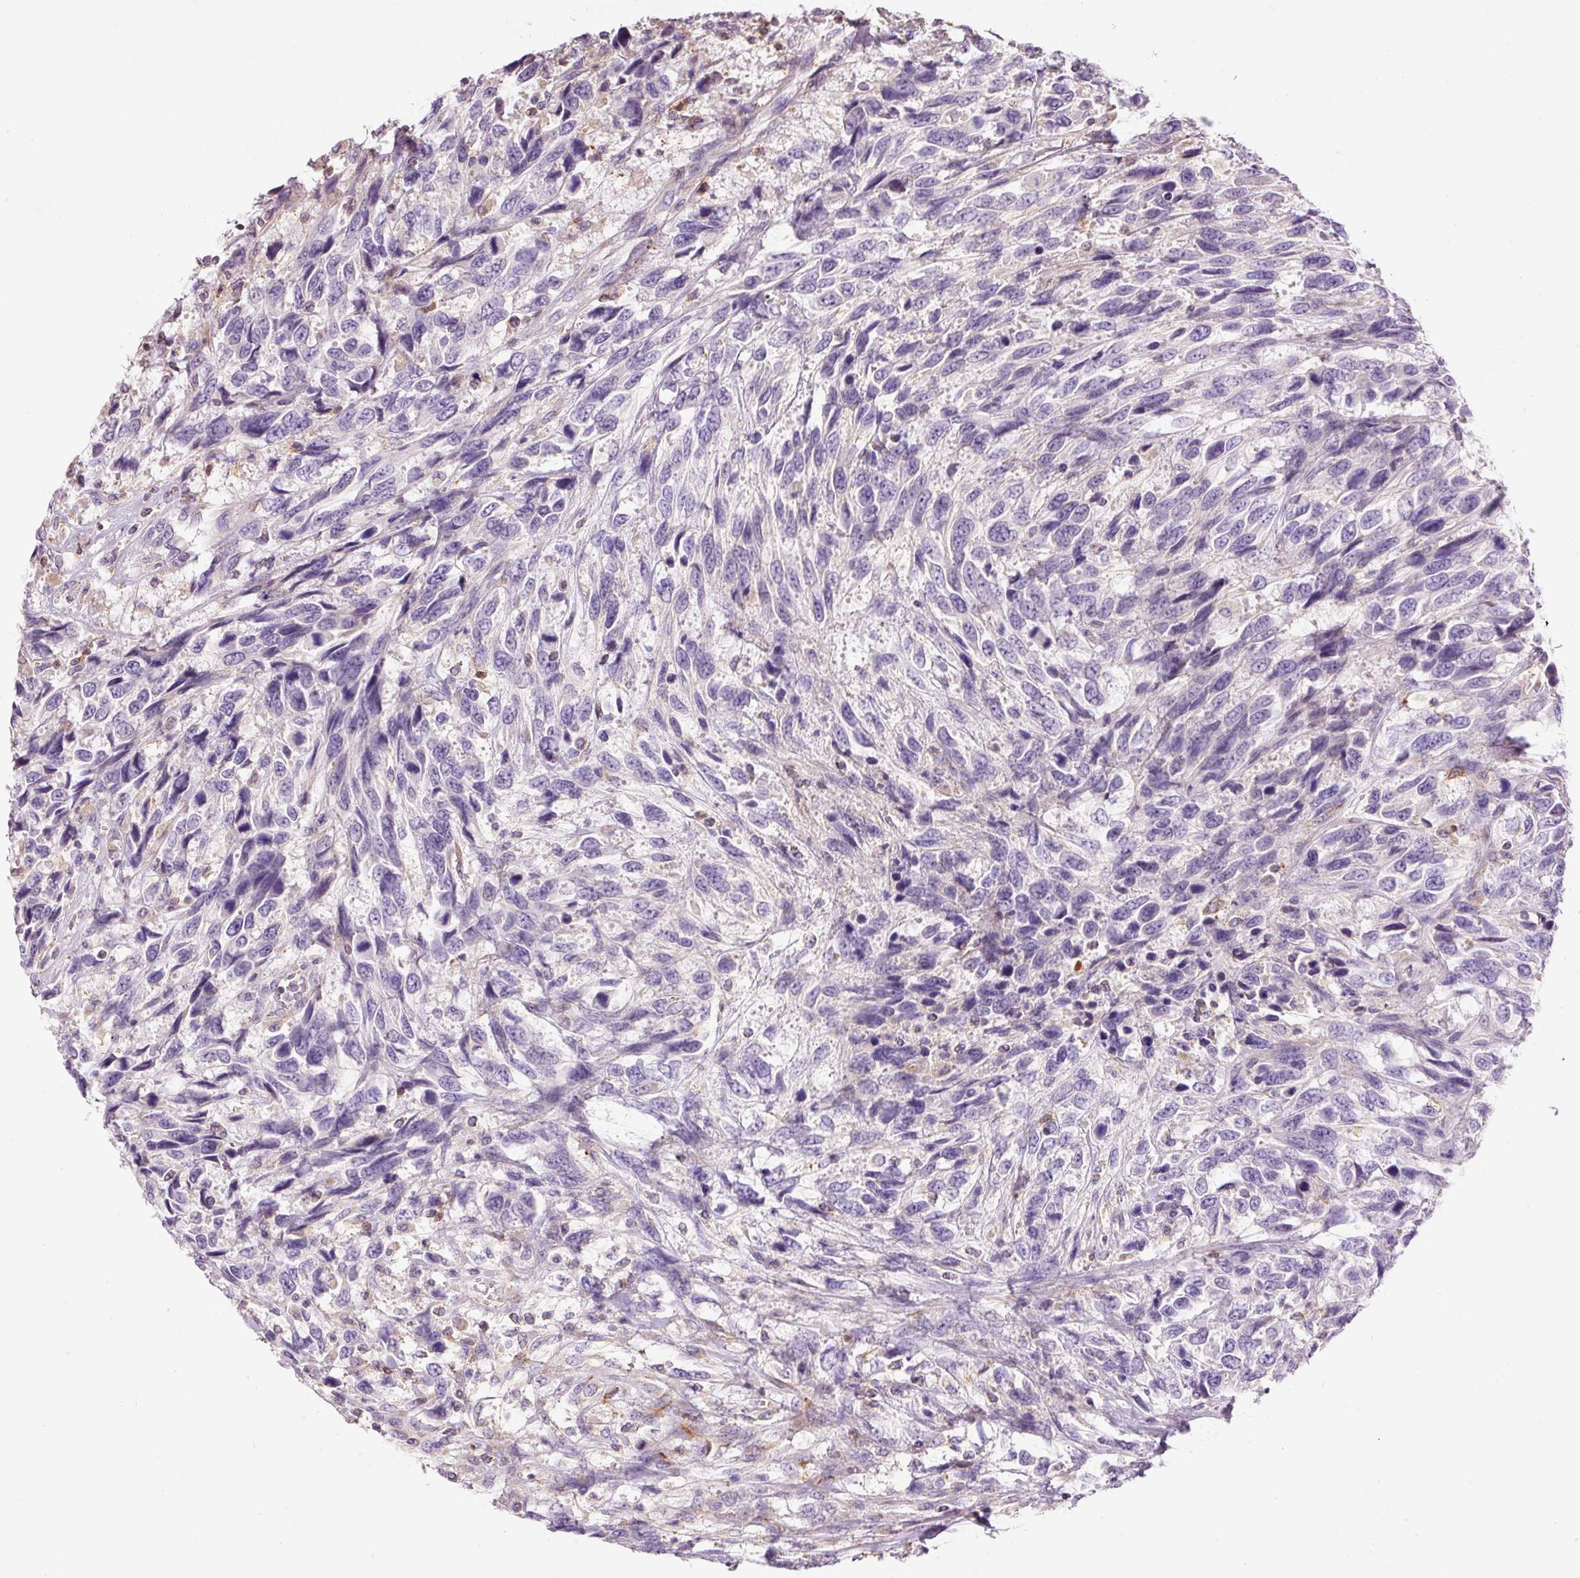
{"staining": {"intensity": "negative", "quantity": "none", "location": "none"}, "tissue": "urothelial cancer", "cell_type": "Tumor cells", "image_type": "cancer", "snomed": [{"axis": "morphology", "description": "Urothelial carcinoma, High grade"}, {"axis": "topography", "description": "Urinary bladder"}], "caption": "High power microscopy micrograph of an IHC micrograph of urothelial carcinoma (high-grade), revealing no significant staining in tumor cells.", "gene": "DOK6", "patient": {"sex": "female", "age": 70}}